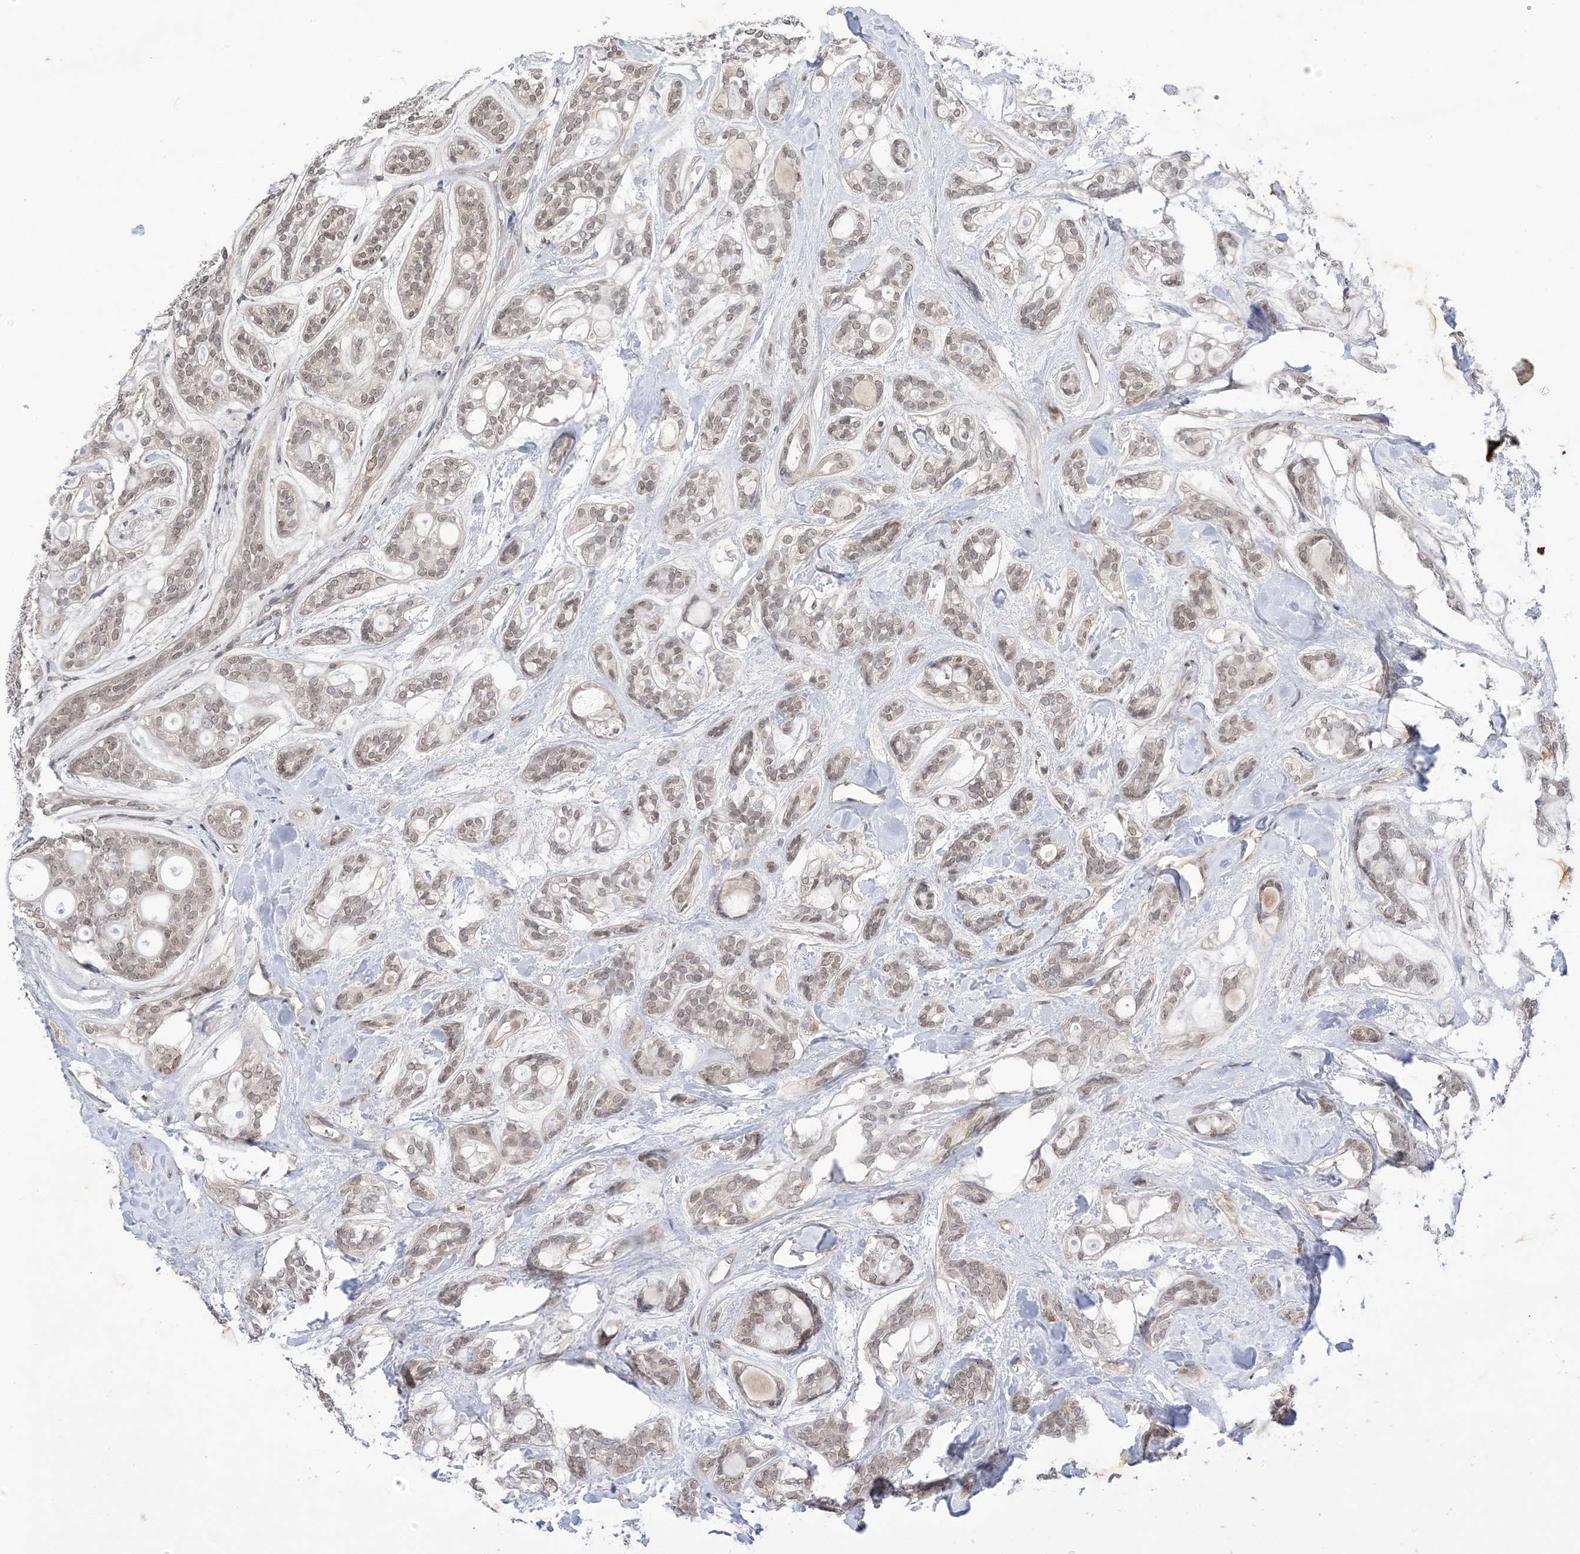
{"staining": {"intensity": "weak", "quantity": ">75%", "location": "nuclear"}, "tissue": "head and neck cancer", "cell_type": "Tumor cells", "image_type": "cancer", "snomed": [{"axis": "morphology", "description": "Adenocarcinoma, NOS"}, {"axis": "topography", "description": "Head-Neck"}], "caption": "Head and neck cancer (adenocarcinoma) stained with DAB (3,3'-diaminobenzidine) immunohistochemistry (IHC) demonstrates low levels of weak nuclear positivity in approximately >75% of tumor cells. (DAB IHC, brown staining for protein, blue staining for nuclei).", "gene": "RANBP9", "patient": {"sex": "male", "age": 66}}